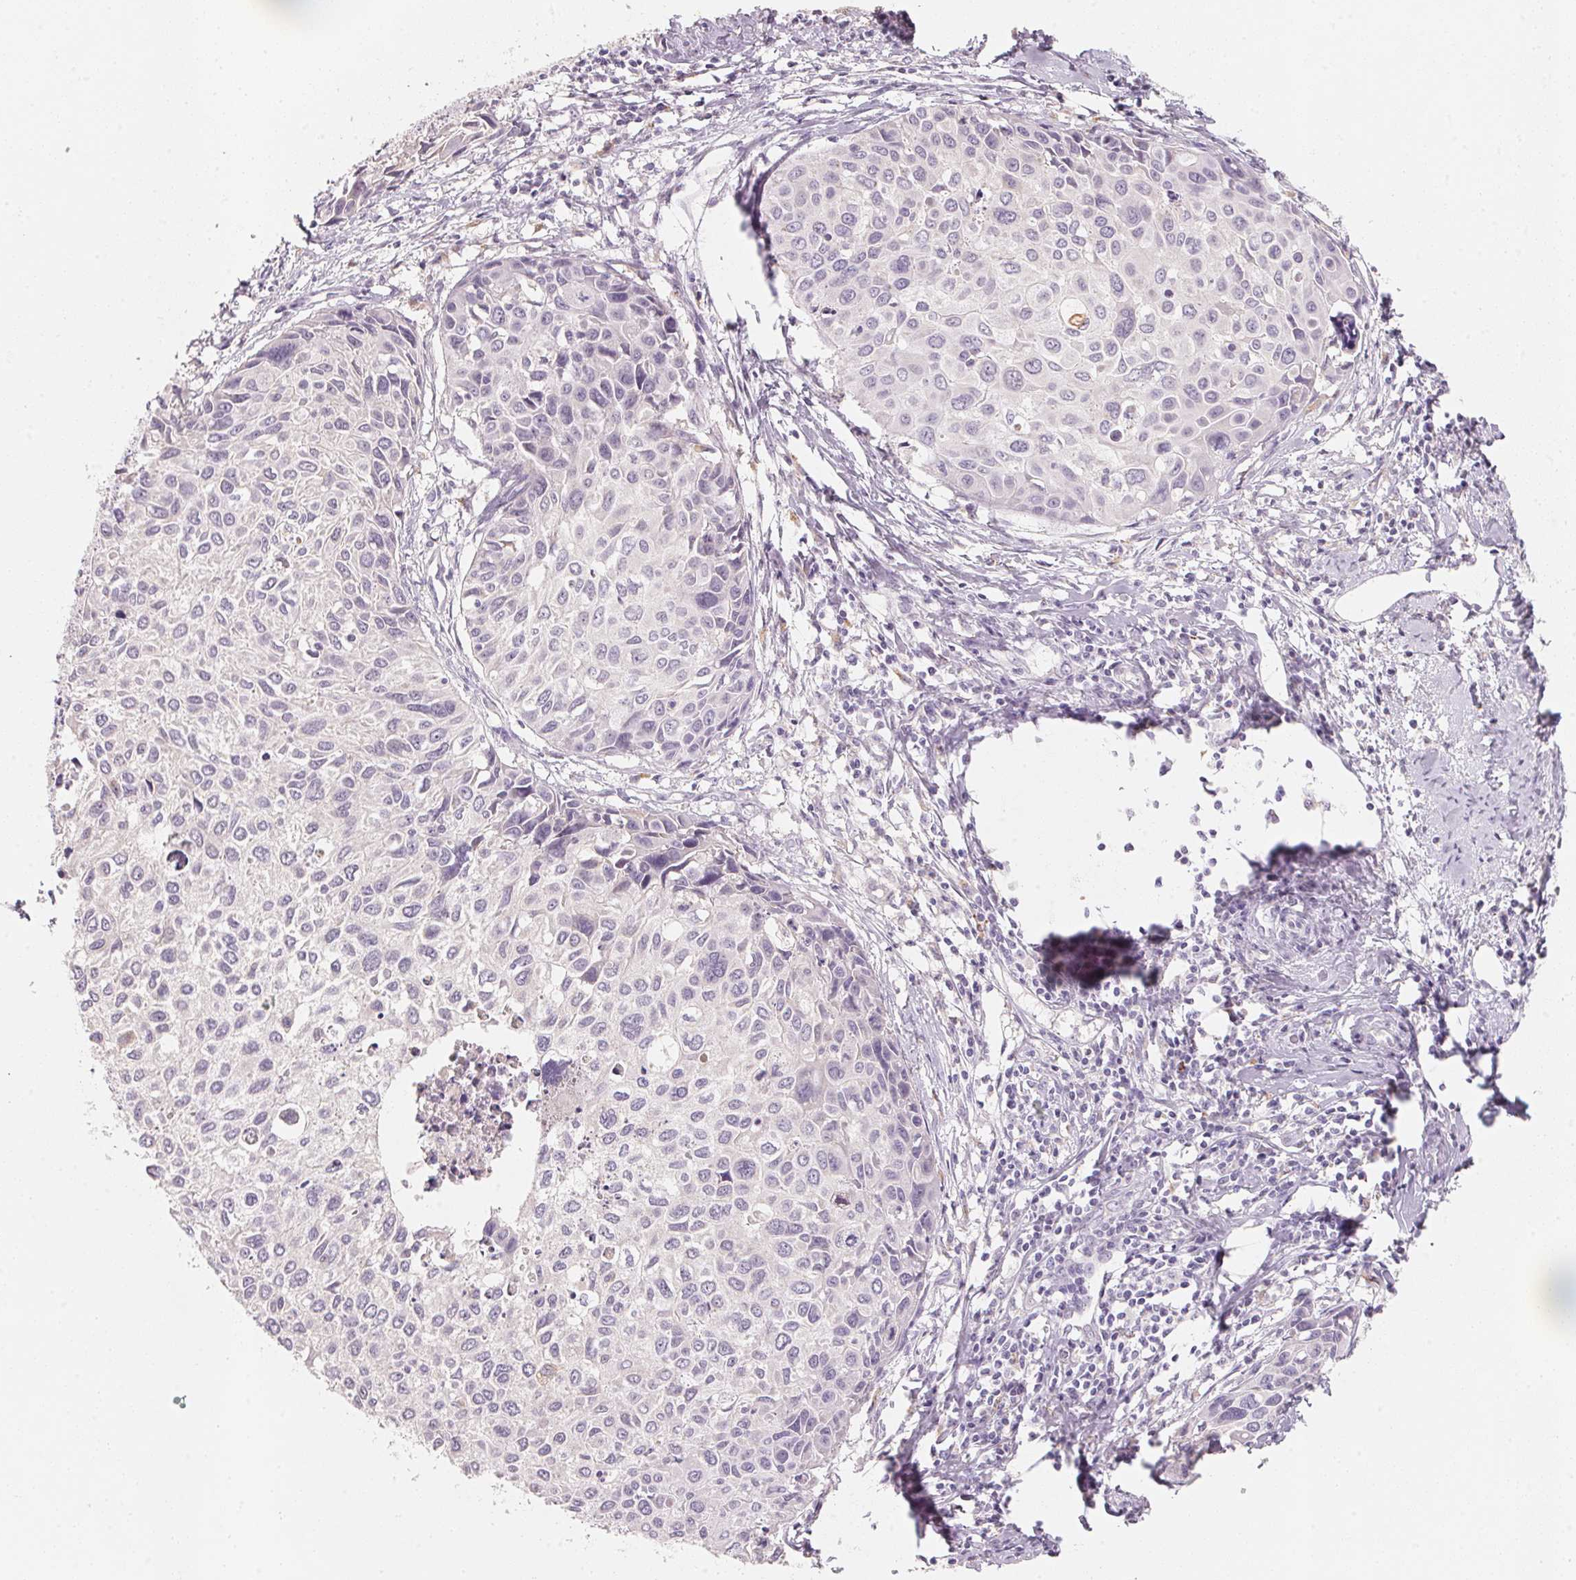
{"staining": {"intensity": "negative", "quantity": "none", "location": "none"}, "tissue": "cervical cancer", "cell_type": "Tumor cells", "image_type": "cancer", "snomed": [{"axis": "morphology", "description": "Squamous cell carcinoma, NOS"}, {"axis": "topography", "description": "Cervix"}], "caption": "Protein analysis of cervical cancer (squamous cell carcinoma) displays no significant staining in tumor cells.", "gene": "TREH", "patient": {"sex": "female", "age": 50}}